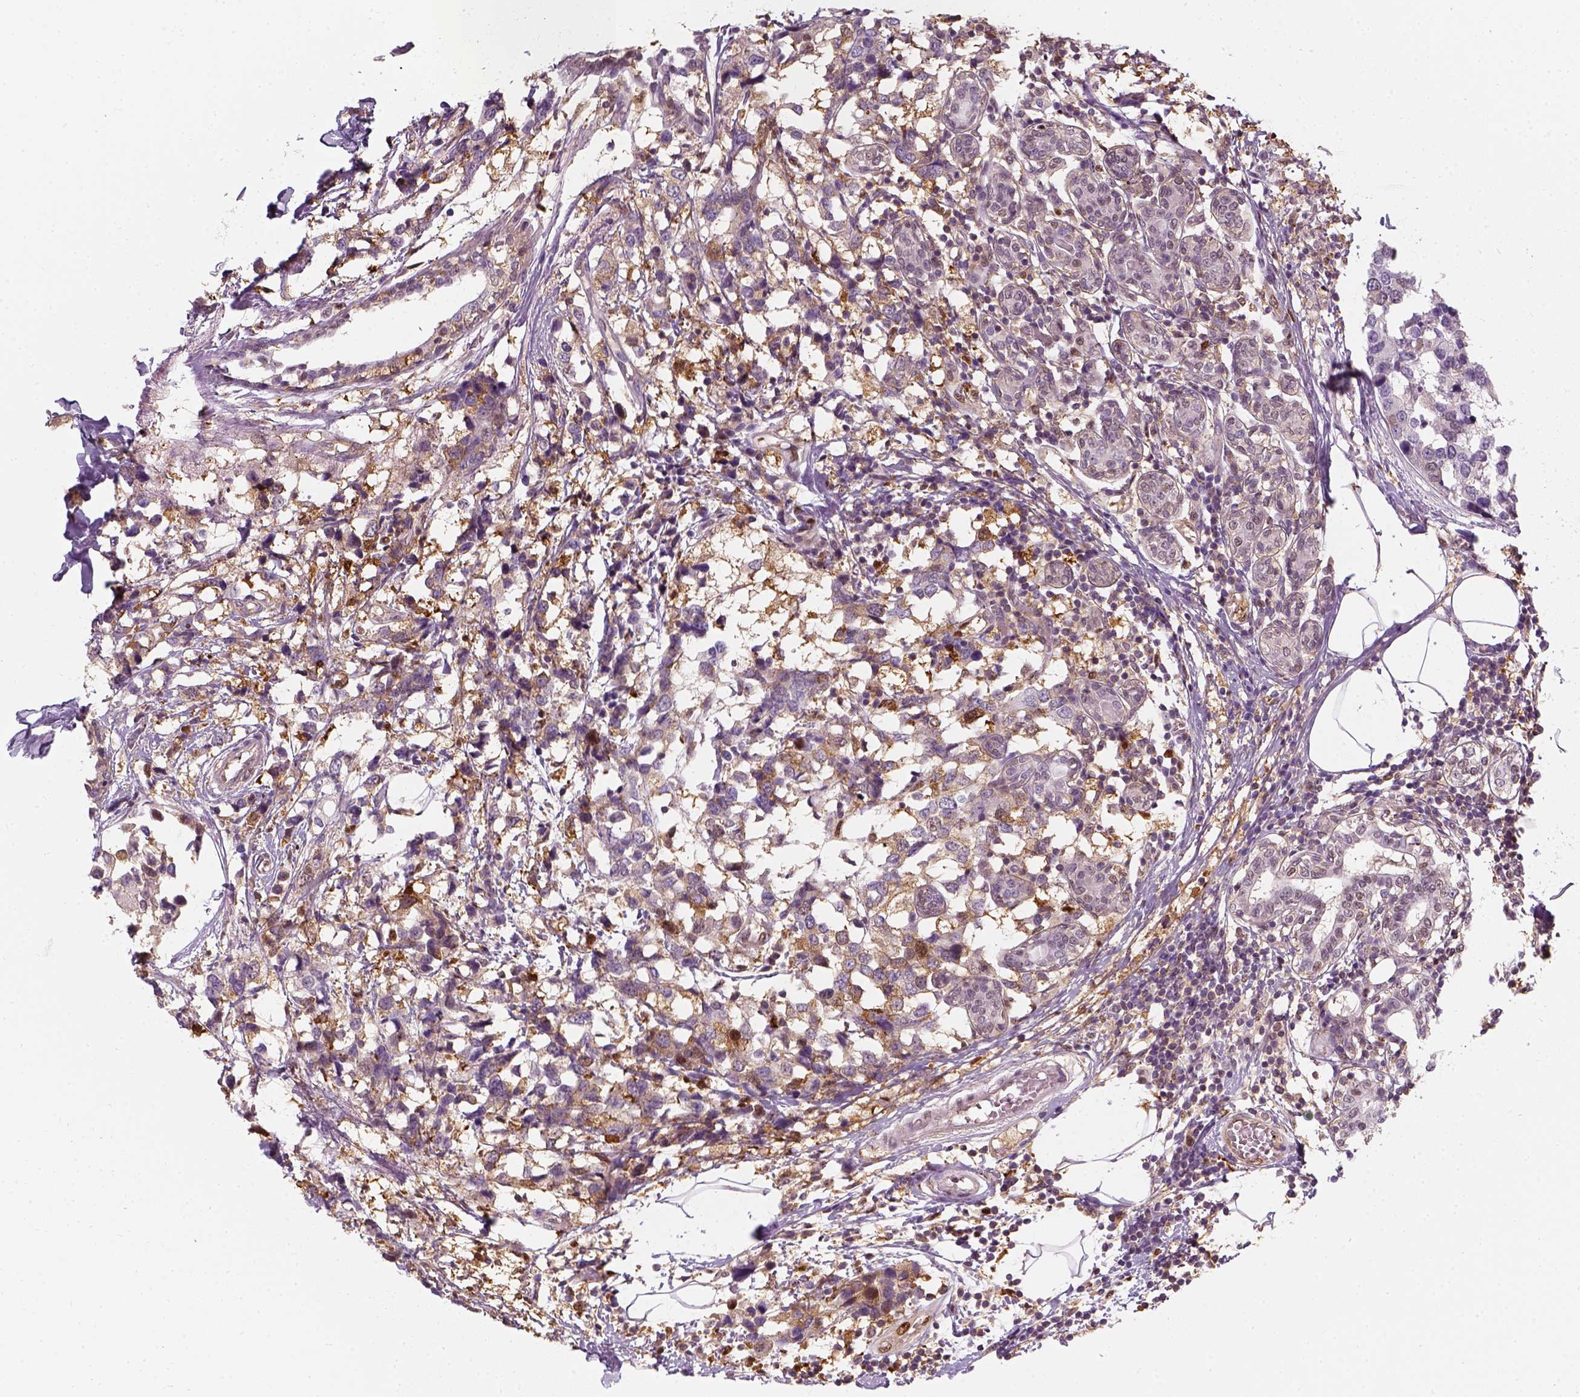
{"staining": {"intensity": "moderate", "quantity": "<25%", "location": "nuclear"}, "tissue": "breast cancer", "cell_type": "Tumor cells", "image_type": "cancer", "snomed": [{"axis": "morphology", "description": "Lobular carcinoma"}, {"axis": "topography", "description": "Breast"}], "caption": "DAB immunohistochemical staining of breast lobular carcinoma exhibits moderate nuclear protein staining in about <25% of tumor cells.", "gene": "SQSTM1", "patient": {"sex": "female", "age": 59}}